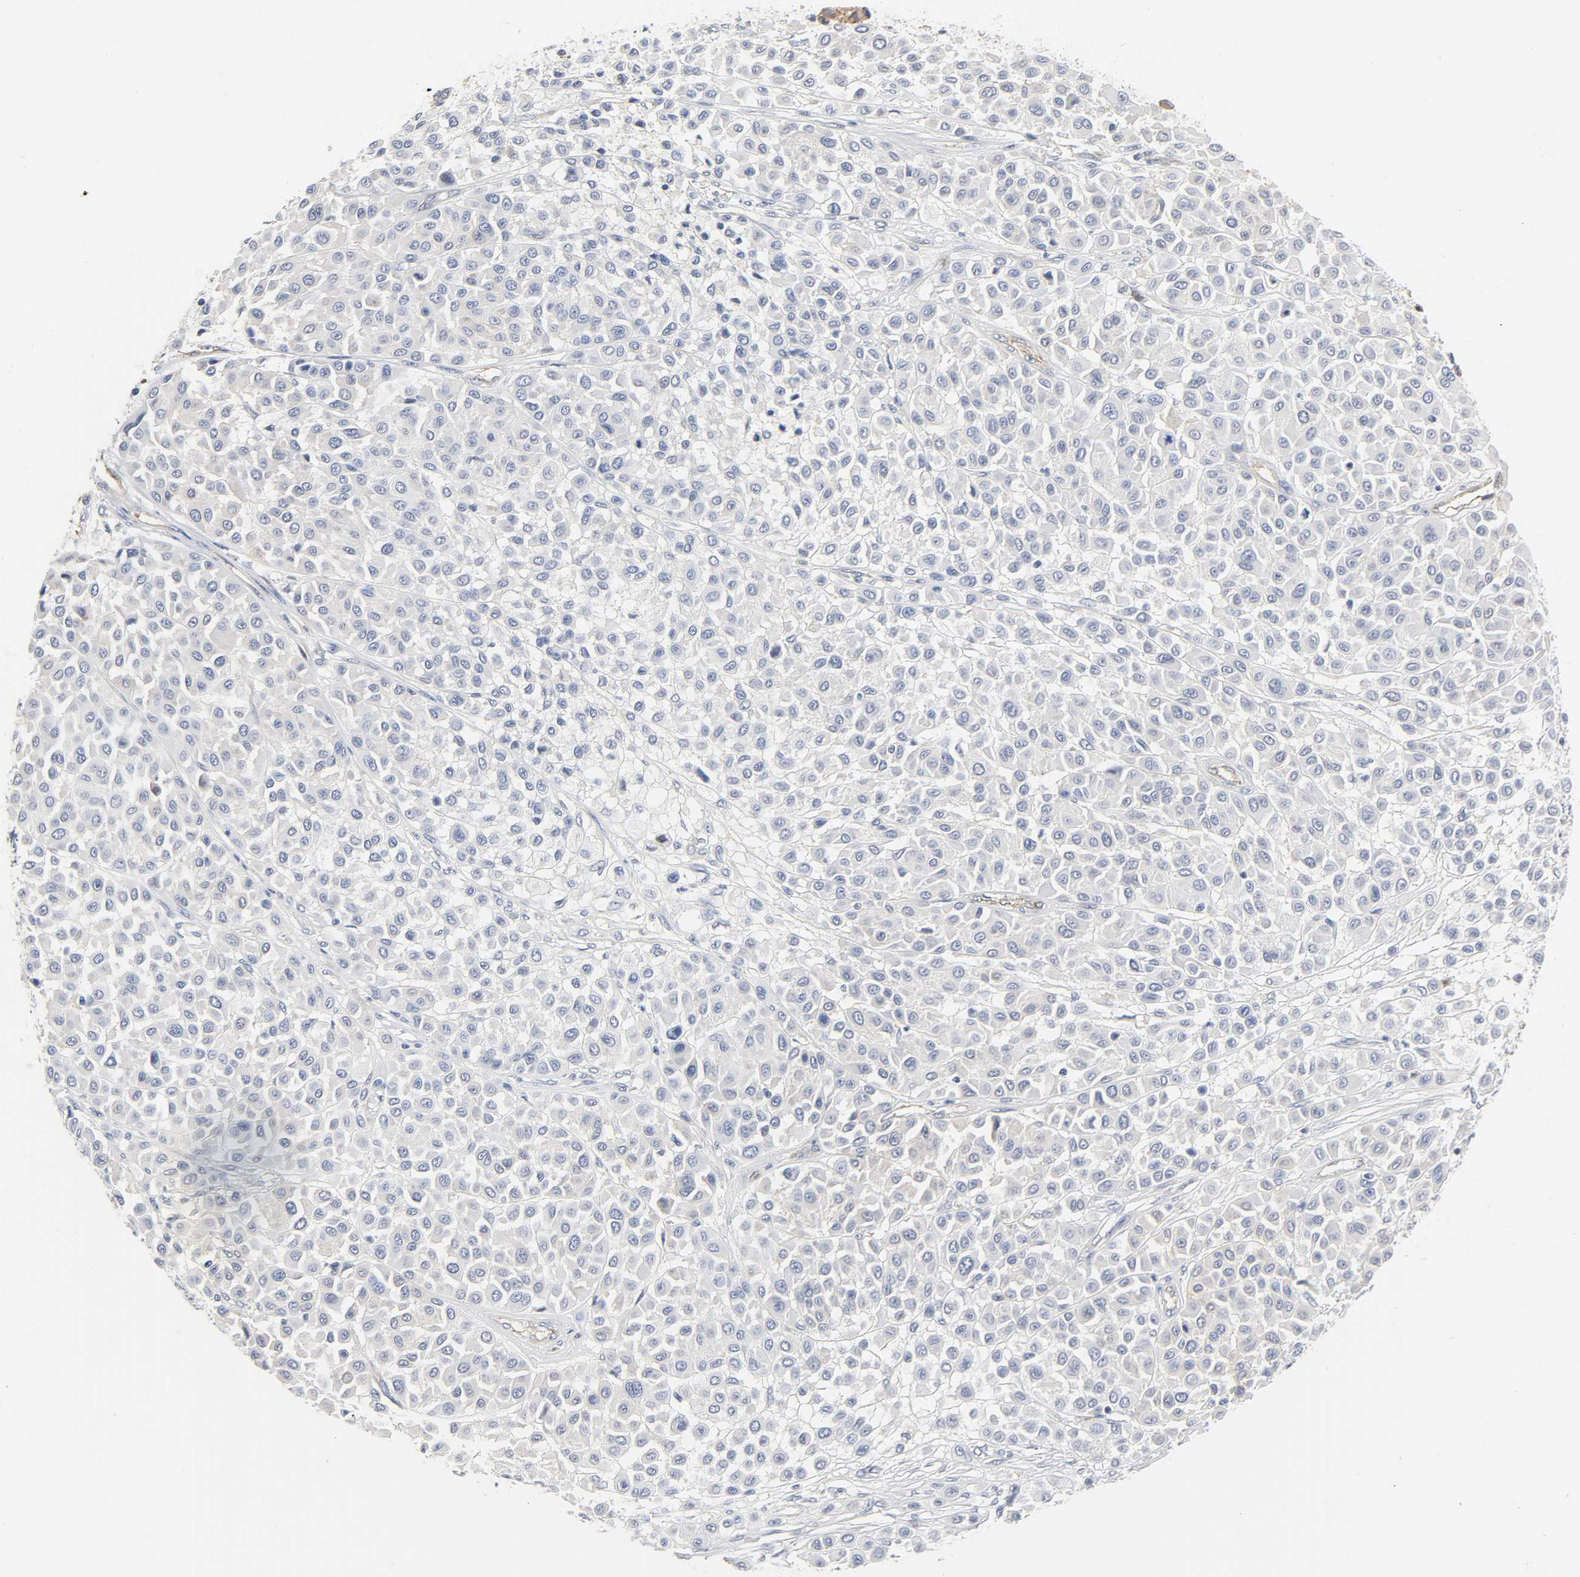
{"staining": {"intensity": "negative", "quantity": "none", "location": "none"}, "tissue": "melanoma", "cell_type": "Tumor cells", "image_type": "cancer", "snomed": [{"axis": "morphology", "description": "Malignant melanoma, Metastatic site"}, {"axis": "topography", "description": "Soft tissue"}], "caption": "Protein analysis of malignant melanoma (metastatic site) reveals no significant positivity in tumor cells.", "gene": "CD2AP", "patient": {"sex": "male", "age": 41}}